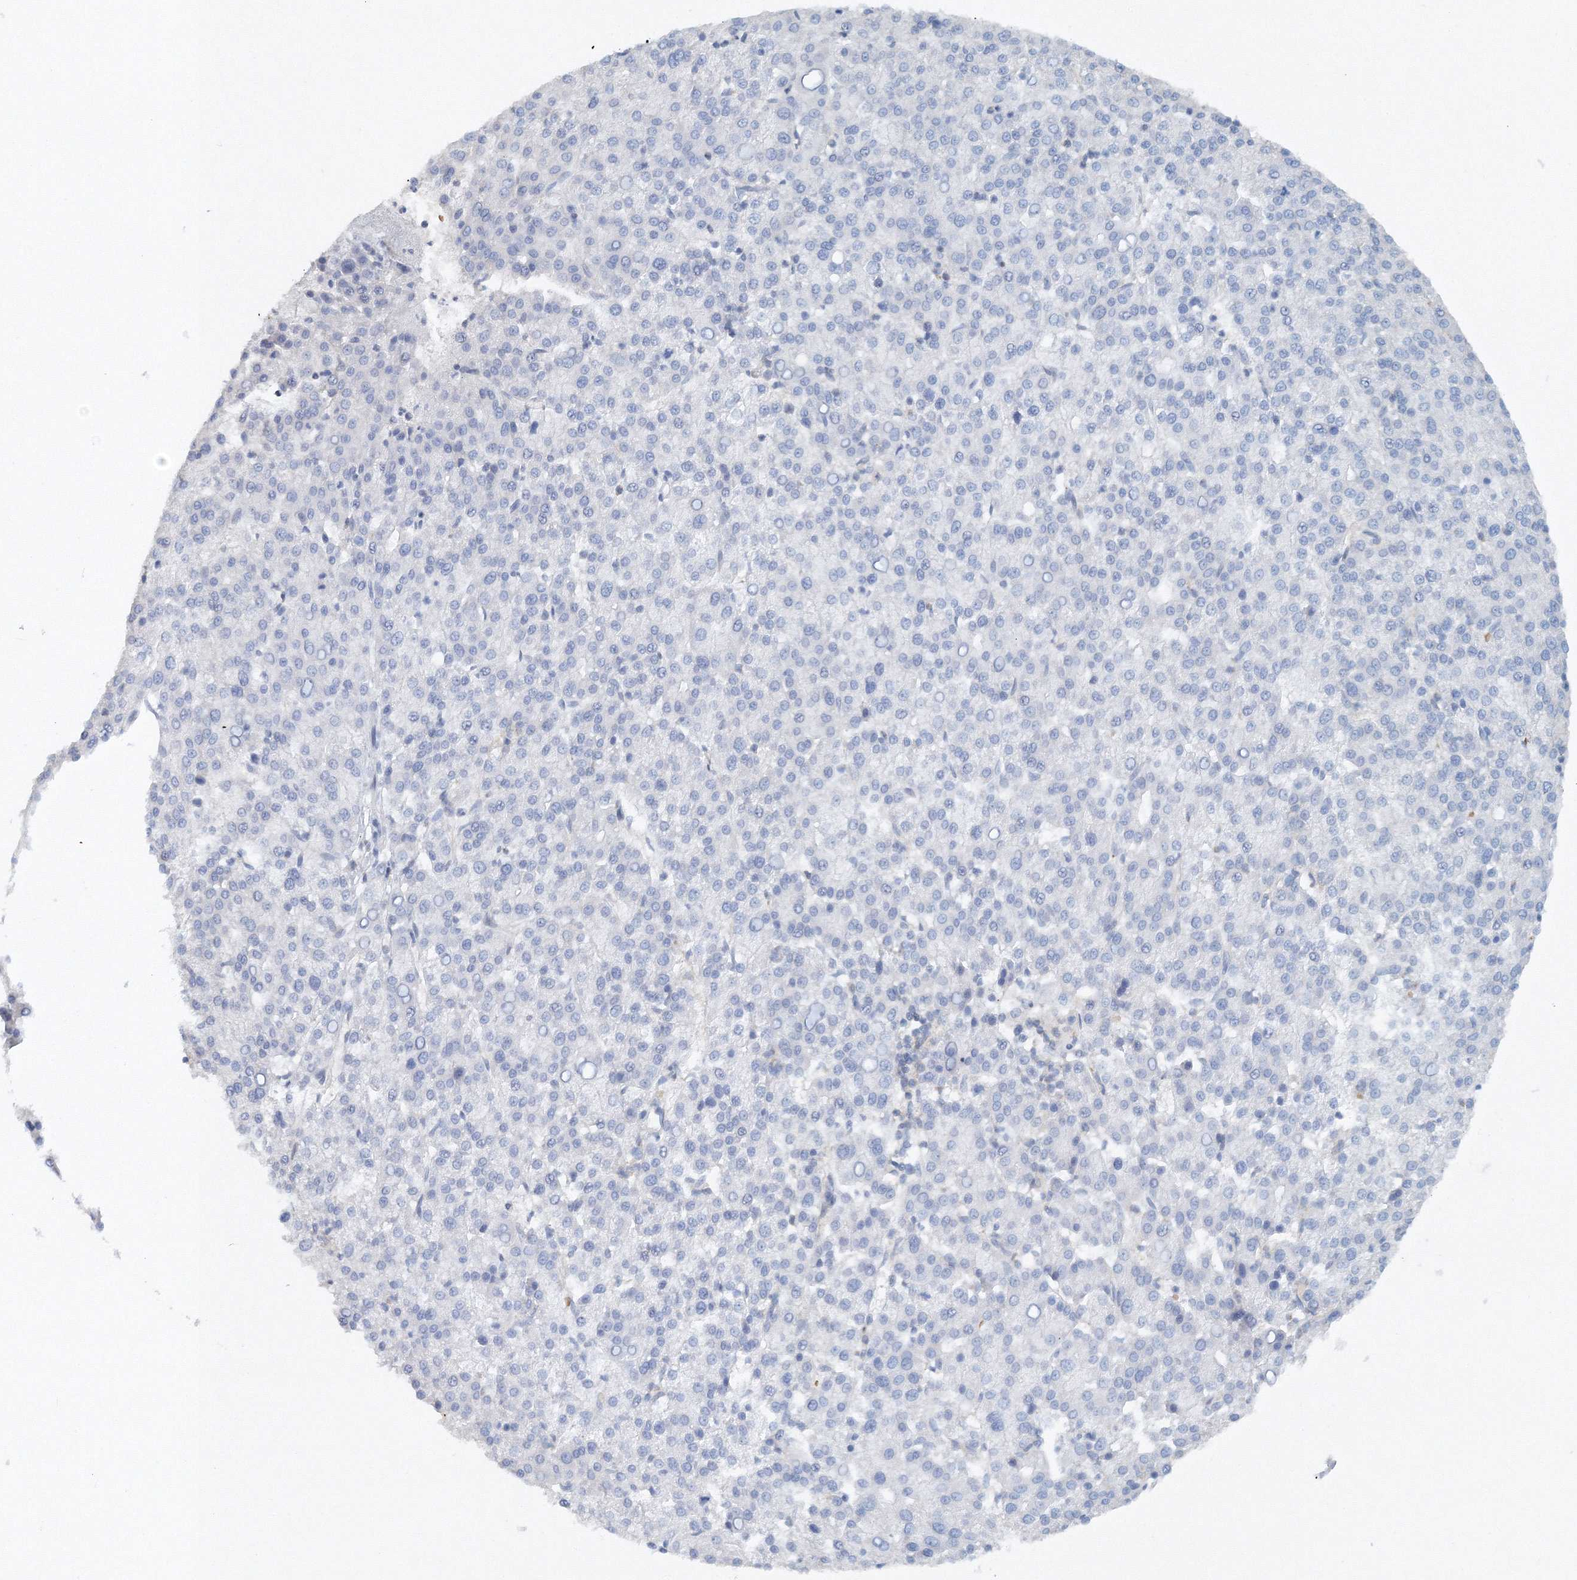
{"staining": {"intensity": "negative", "quantity": "none", "location": "none"}, "tissue": "liver cancer", "cell_type": "Tumor cells", "image_type": "cancer", "snomed": [{"axis": "morphology", "description": "Carcinoma, Hepatocellular, NOS"}, {"axis": "topography", "description": "Liver"}], "caption": "Micrograph shows no significant protein expression in tumor cells of hepatocellular carcinoma (liver). (Brightfield microscopy of DAB immunohistochemistry (IHC) at high magnification).", "gene": "SH3BP5", "patient": {"sex": "female", "age": 58}}